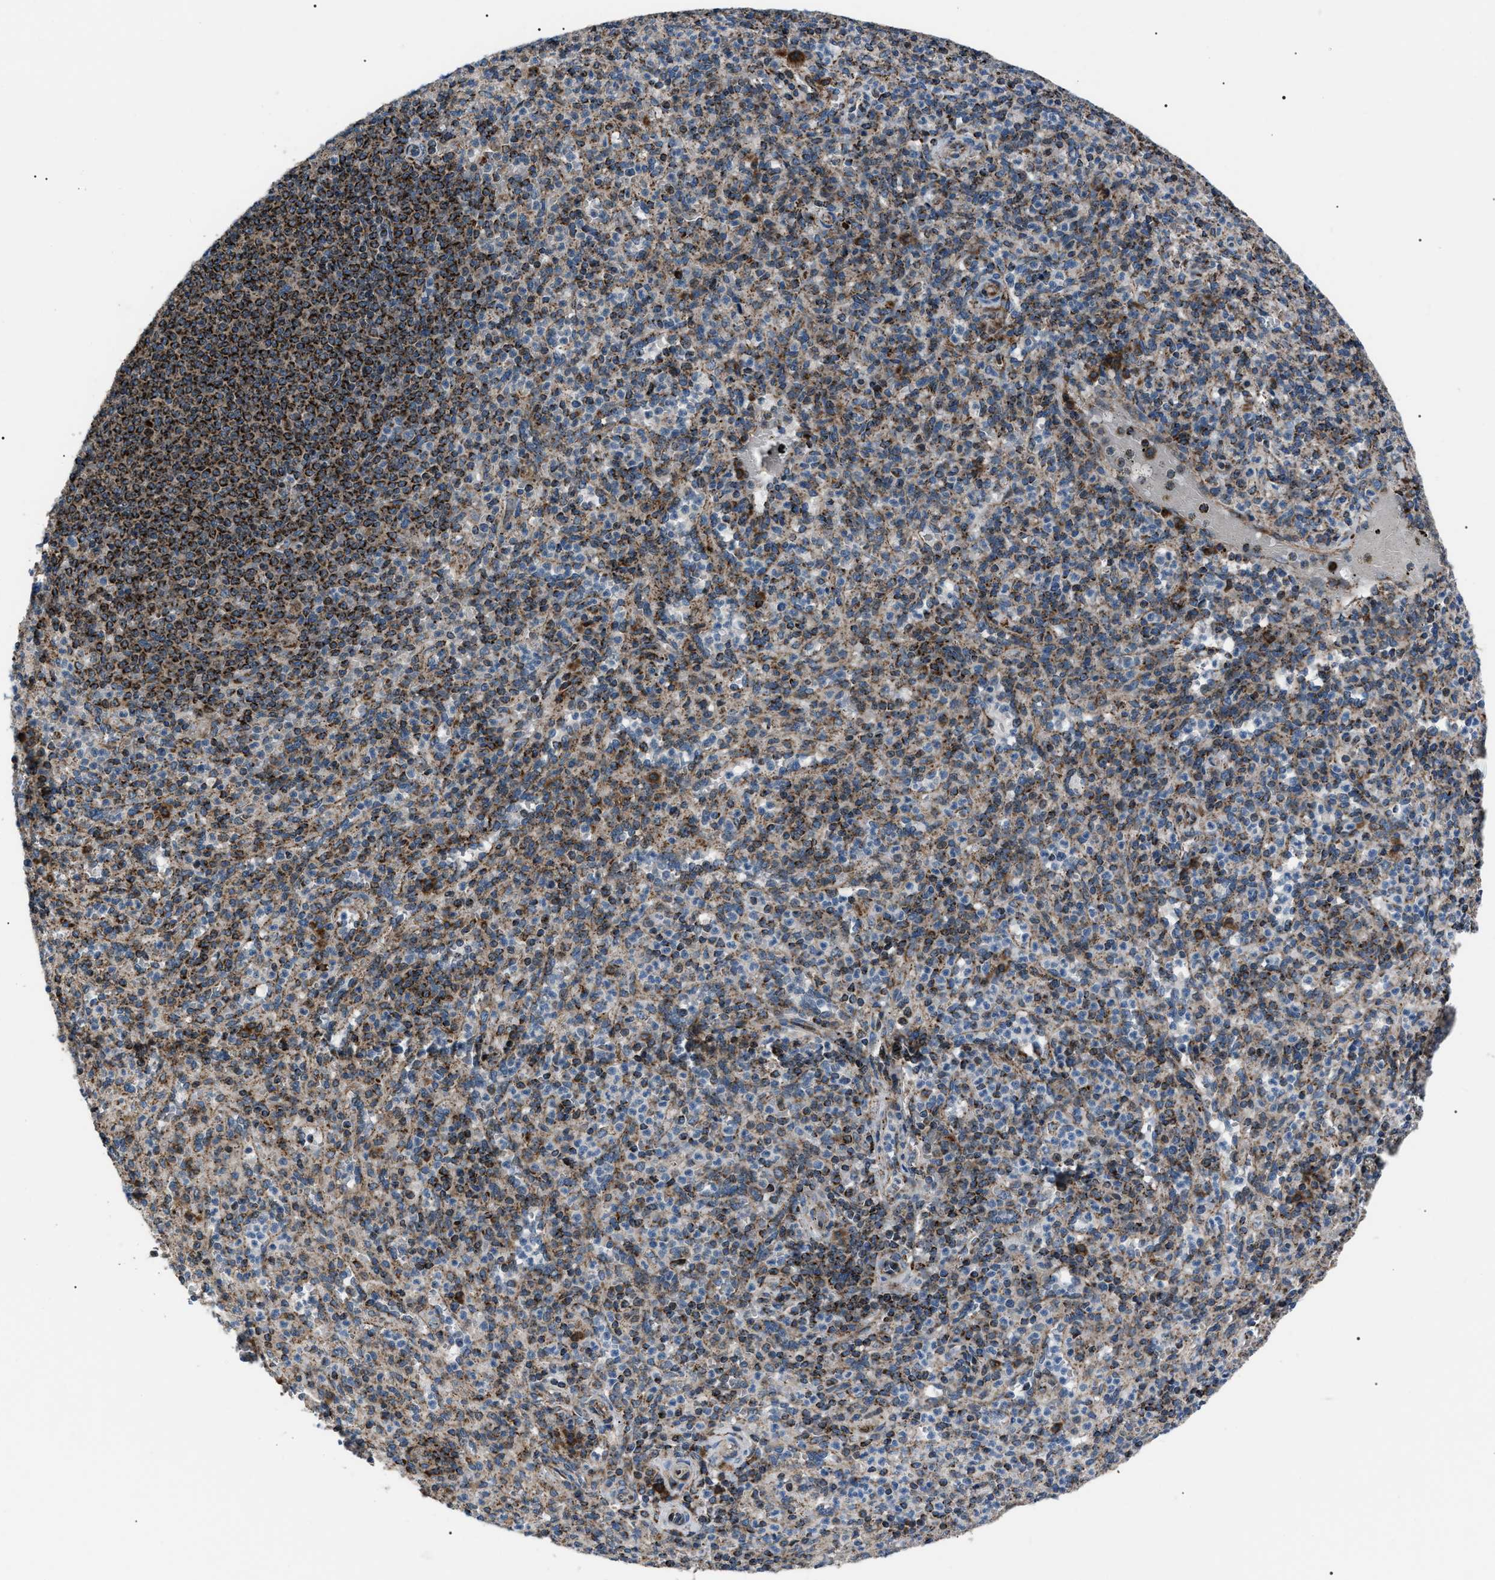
{"staining": {"intensity": "strong", "quantity": "<25%", "location": "cytoplasmic/membranous"}, "tissue": "spleen", "cell_type": "Cells in red pulp", "image_type": "normal", "snomed": [{"axis": "morphology", "description": "Normal tissue, NOS"}, {"axis": "topography", "description": "Spleen"}], "caption": "IHC (DAB (3,3'-diaminobenzidine)) staining of normal spleen displays strong cytoplasmic/membranous protein positivity in approximately <25% of cells in red pulp.", "gene": "AGO2", "patient": {"sex": "male", "age": 36}}